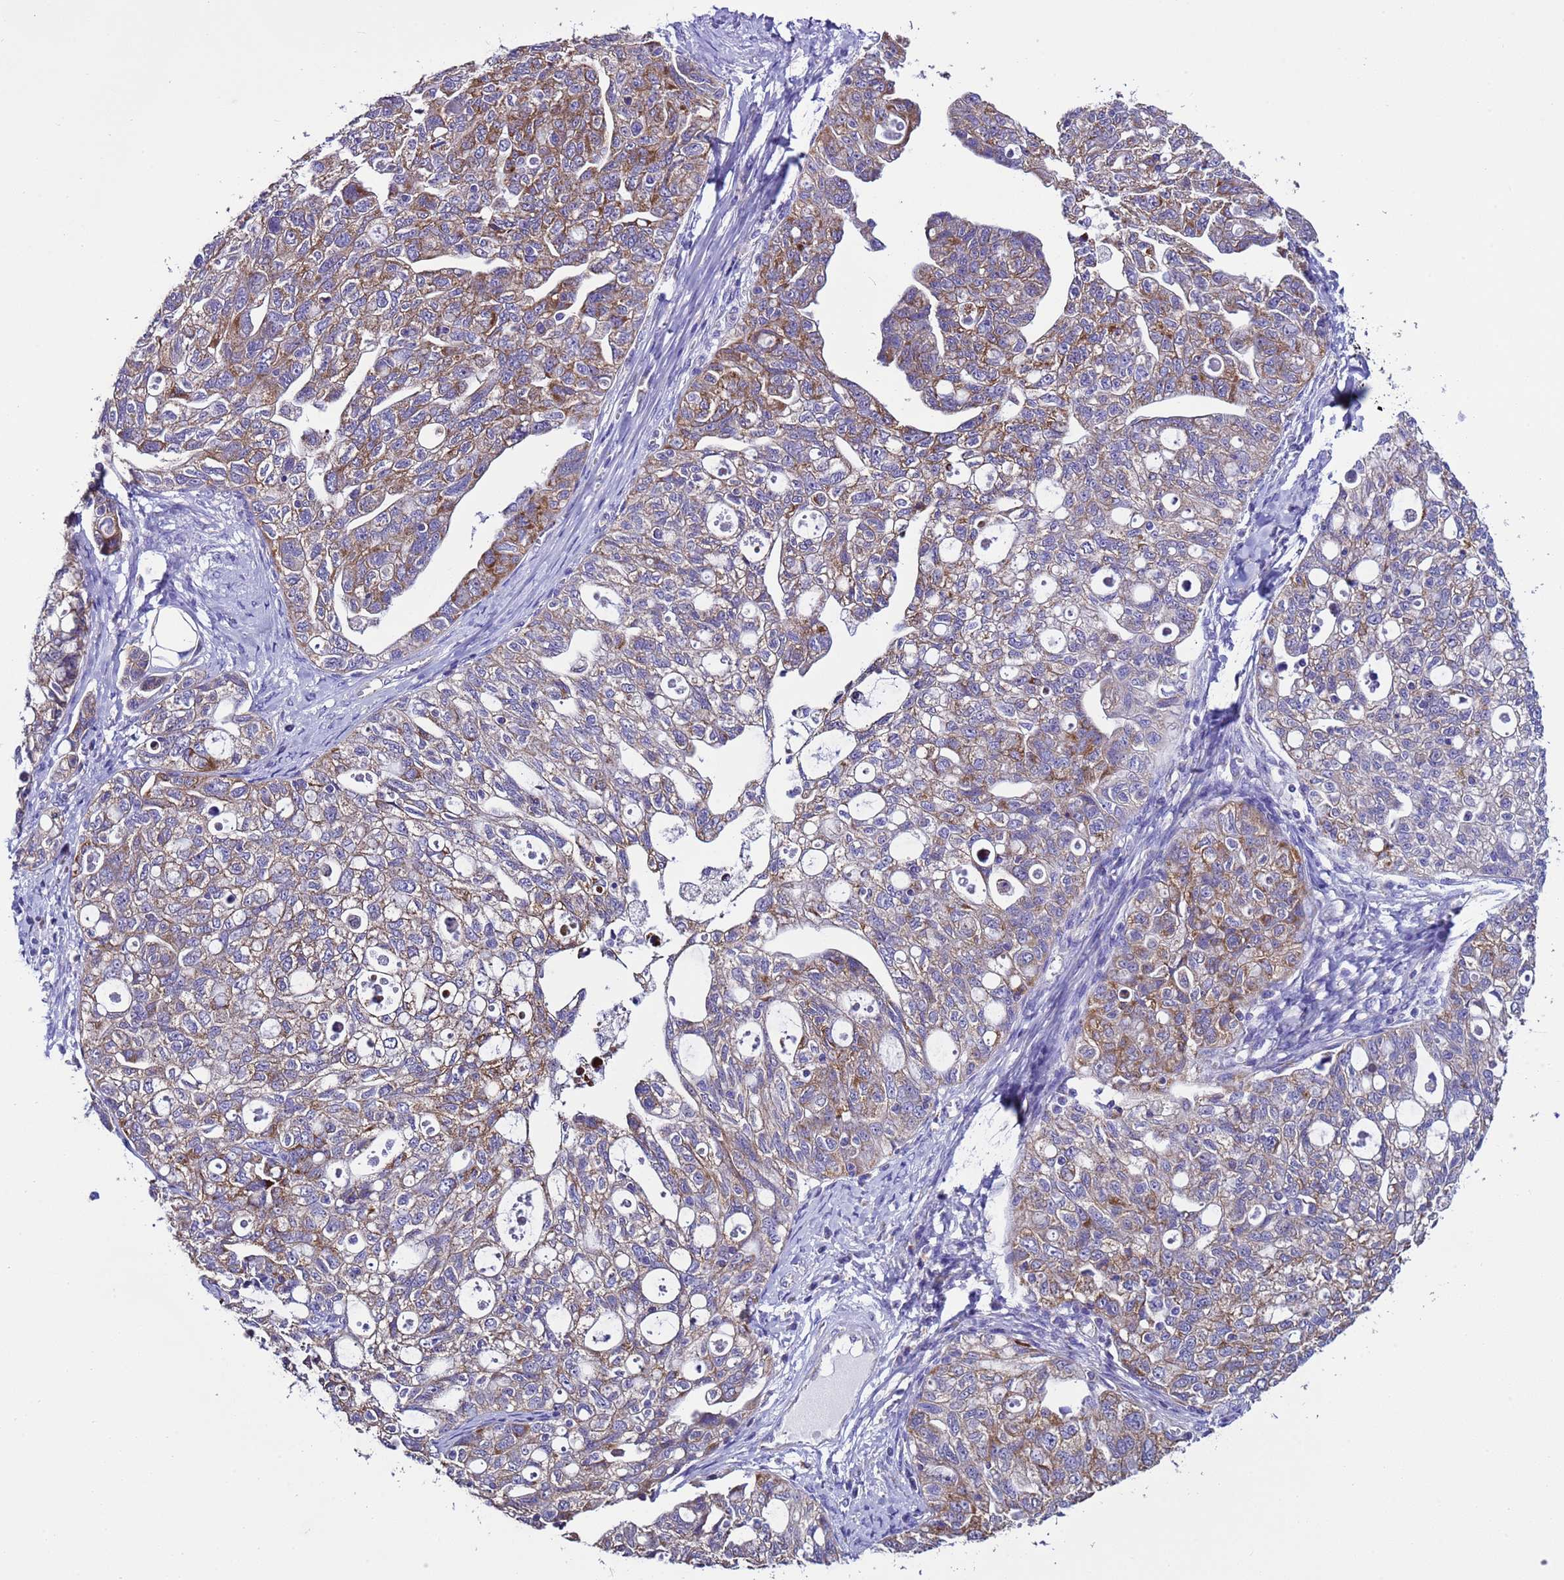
{"staining": {"intensity": "moderate", "quantity": ">75%", "location": "cytoplasmic/membranous"}, "tissue": "ovarian cancer", "cell_type": "Tumor cells", "image_type": "cancer", "snomed": [{"axis": "morphology", "description": "Carcinoma, NOS"}, {"axis": "morphology", "description": "Cystadenocarcinoma, serous, NOS"}, {"axis": "topography", "description": "Ovary"}], "caption": "A photomicrograph of serous cystadenocarcinoma (ovarian) stained for a protein displays moderate cytoplasmic/membranous brown staining in tumor cells.", "gene": "CCDC191", "patient": {"sex": "female", "age": 69}}